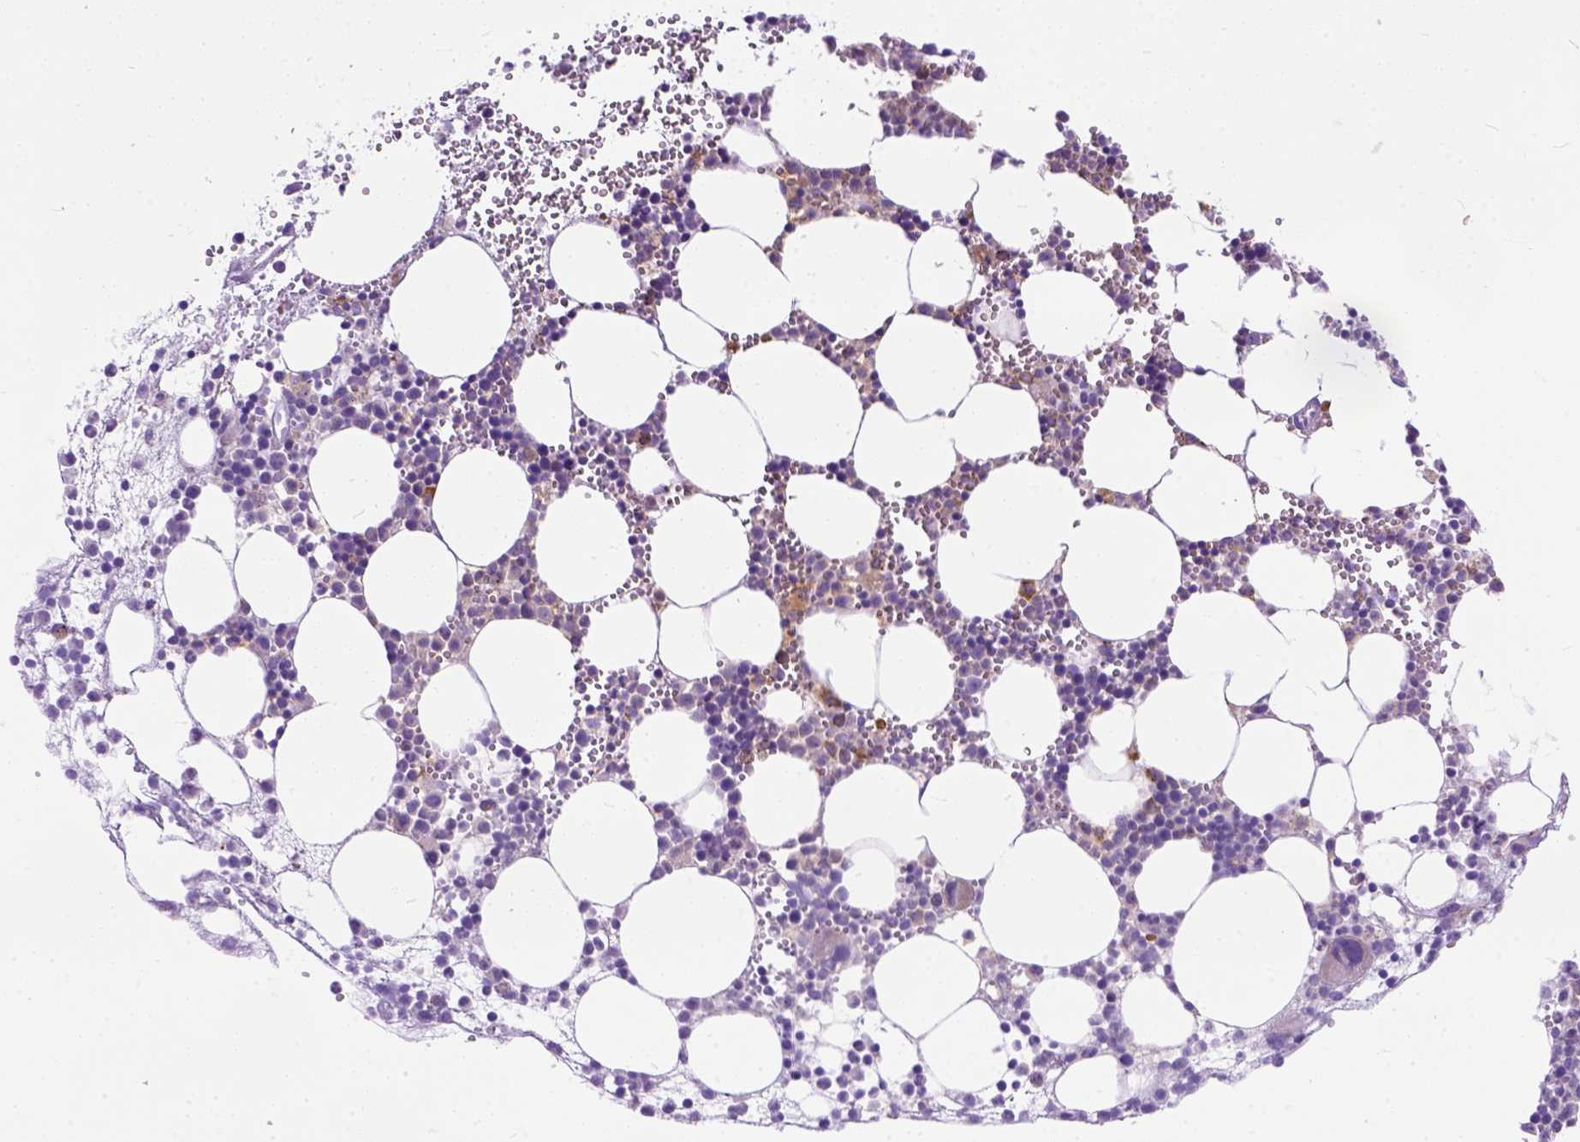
{"staining": {"intensity": "strong", "quantity": "<25%", "location": "cytoplasmic/membranous"}, "tissue": "bone marrow", "cell_type": "Hematopoietic cells", "image_type": "normal", "snomed": [{"axis": "morphology", "description": "Normal tissue, NOS"}, {"axis": "topography", "description": "Bone marrow"}], "caption": "A high-resolution micrograph shows immunohistochemistry (IHC) staining of unremarkable bone marrow, which exhibits strong cytoplasmic/membranous staining in about <25% of hematopoietic cells.", "gene": "PLK4", "patient": {"sex": "male", "age": 89}}